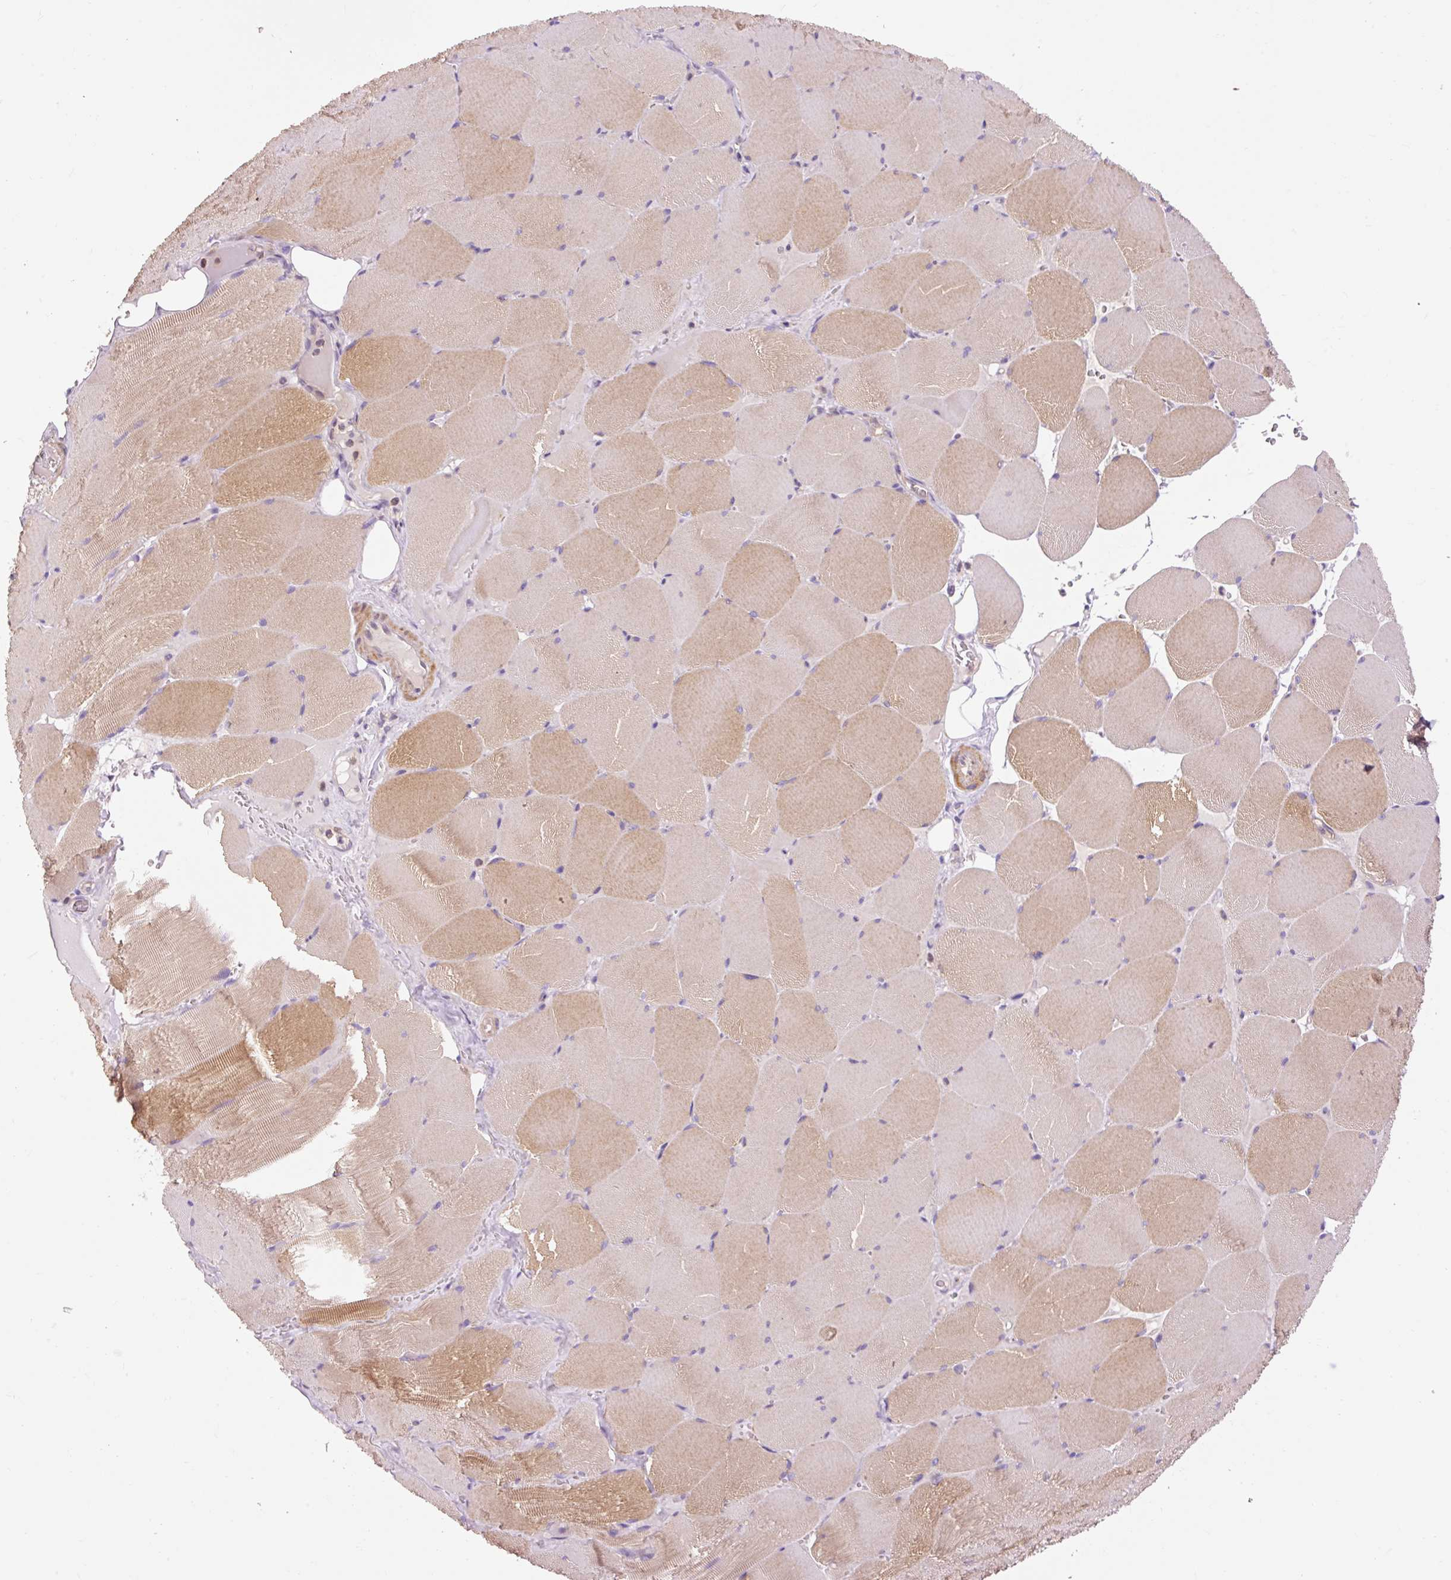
{"staining": {"intensity": "moderate", "quantity": "25%-75%", "location": "cytoplasmic/membranous"}, "tissue": "skeletal muscle", "cell_type": "Myocytes", "image_type": "normal", "snomed": [{"axis": "morphology", "description": "Normal tissue, NOS"}, {"axis": "topography", "description": "Skeletal muscle"}, {"axis": "topography", "description": "Head-Neck"}], "caption": "Brown immunohistochemical staining in normal human skeletal muscle displays moderate cytoplasmic/membranous expression in approximately 25%-75% of myocytes. (Brightfield microscopy of DAB IHC at high magnification).", "gene": "IMMT", "patient": {"sex": "male", "age": 66}}